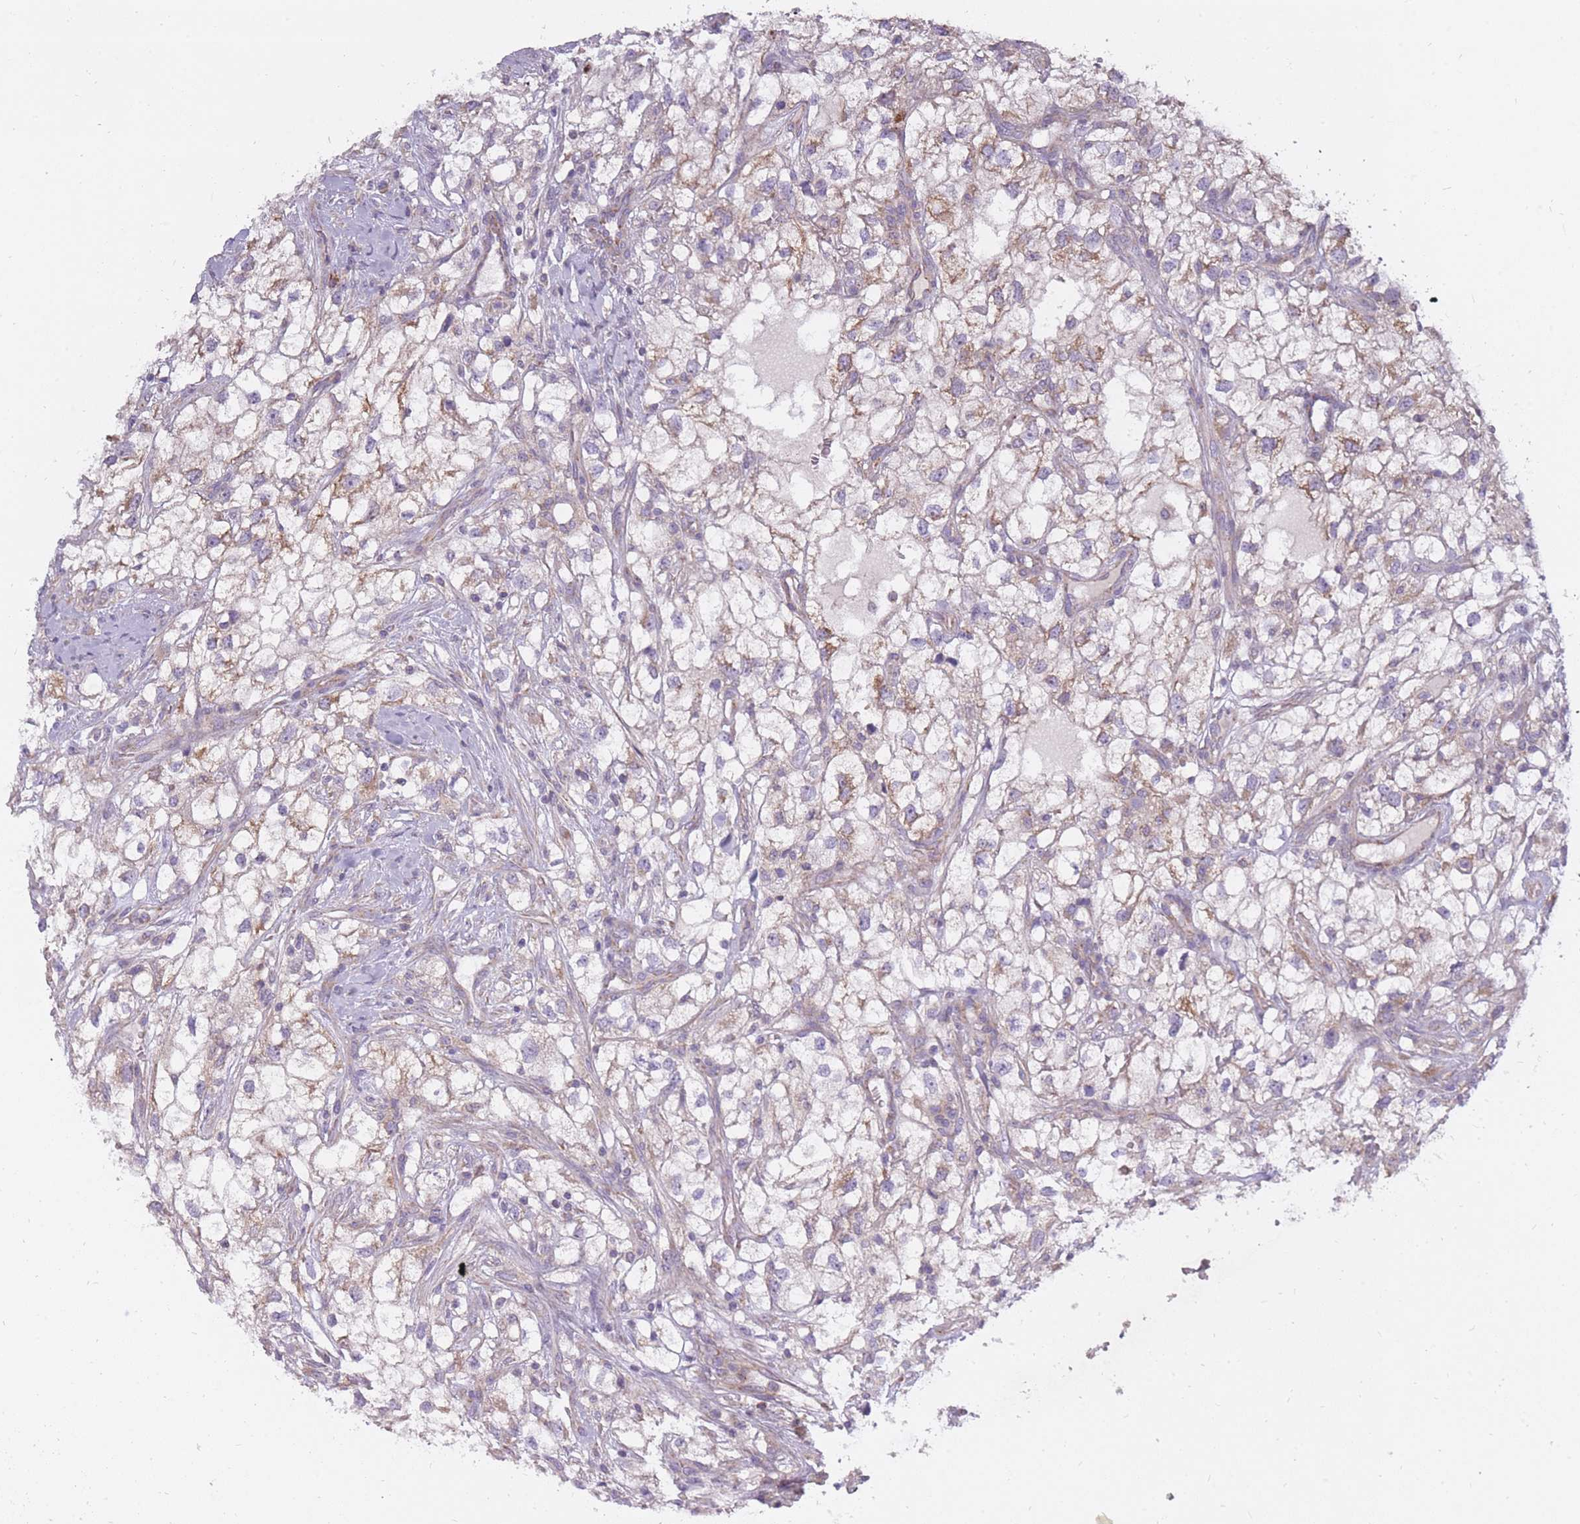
{"staining": {"intensity": "moderate", "quantity": "<25%", "location": "cytoplasmic/membranous"}, "tissue": "renal cancer", "cell_type": "Tumor cells", "image_type": "cancer", "snomed": [{"axis": "morphology", "description": "Adenocarcinoma, NOS"}, {"axis": "topography", "description": "Kidney"}], "caption": "A low amount of moderate cytoplasmic/membranous staining is seen in about <25% of tumor cells in renal cancer tissue.", "gene": "ALKBH4", "patient": {"sex": "male", "age": 59}}